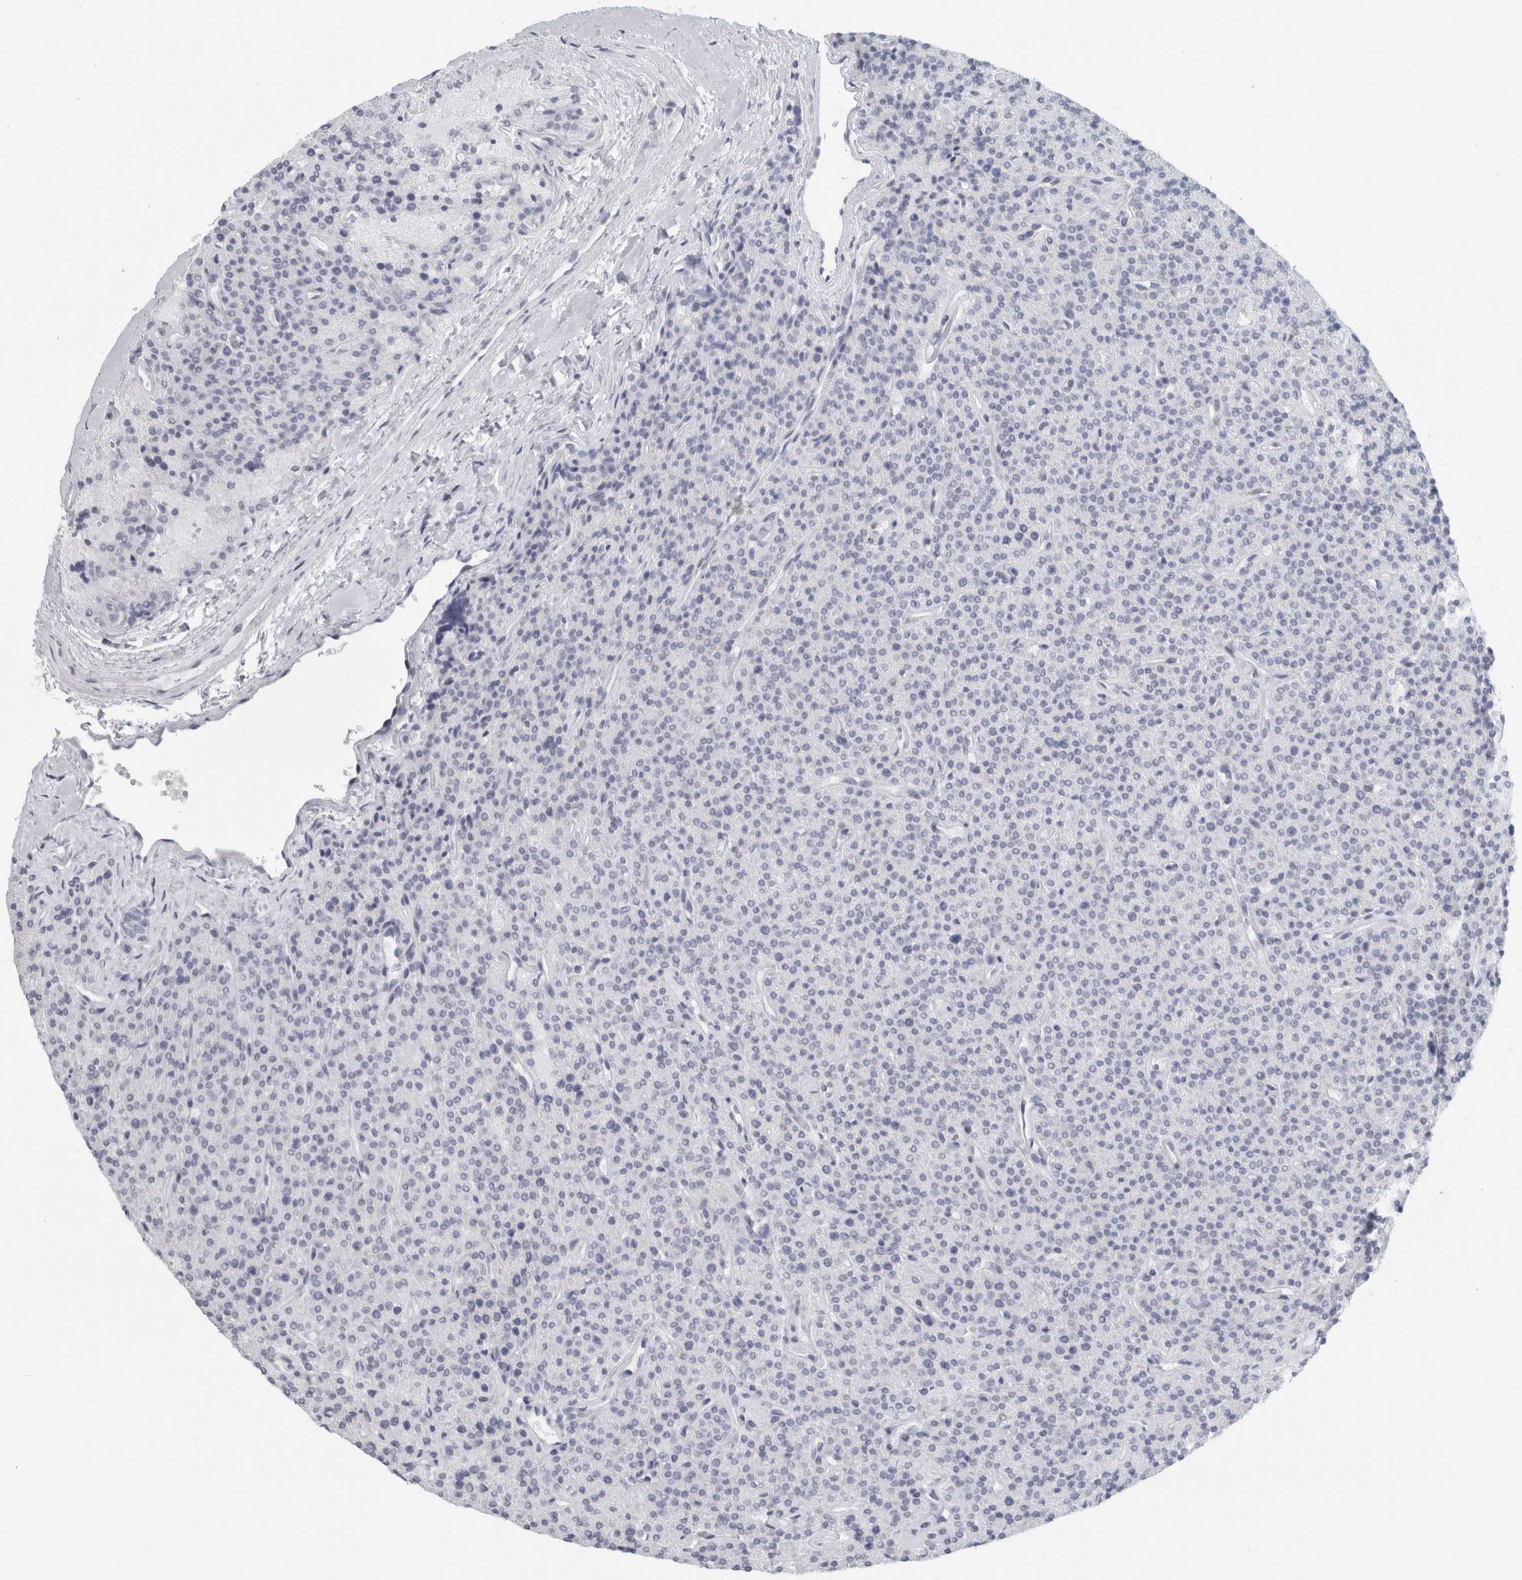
{"staining": {"intensity": "negative", "quantity": "none", "location": "none"}, "tissue": "parathyroid gland", "cell_type": "Glandular cells", "image_type": "normal", "snomed": [{"axis": "morphology", "description": "Normal tissue, NOS"}, {"axis": "topography", "description": "Parathyroid gland"}], "caption": "This is a photomicrograph of immunohistochemistry (IHC) staining of benign parathyroid gland, which shows no staining in glandular cells.", "gene": "CPE", "patient": {"sex": "male", "age": 46}}